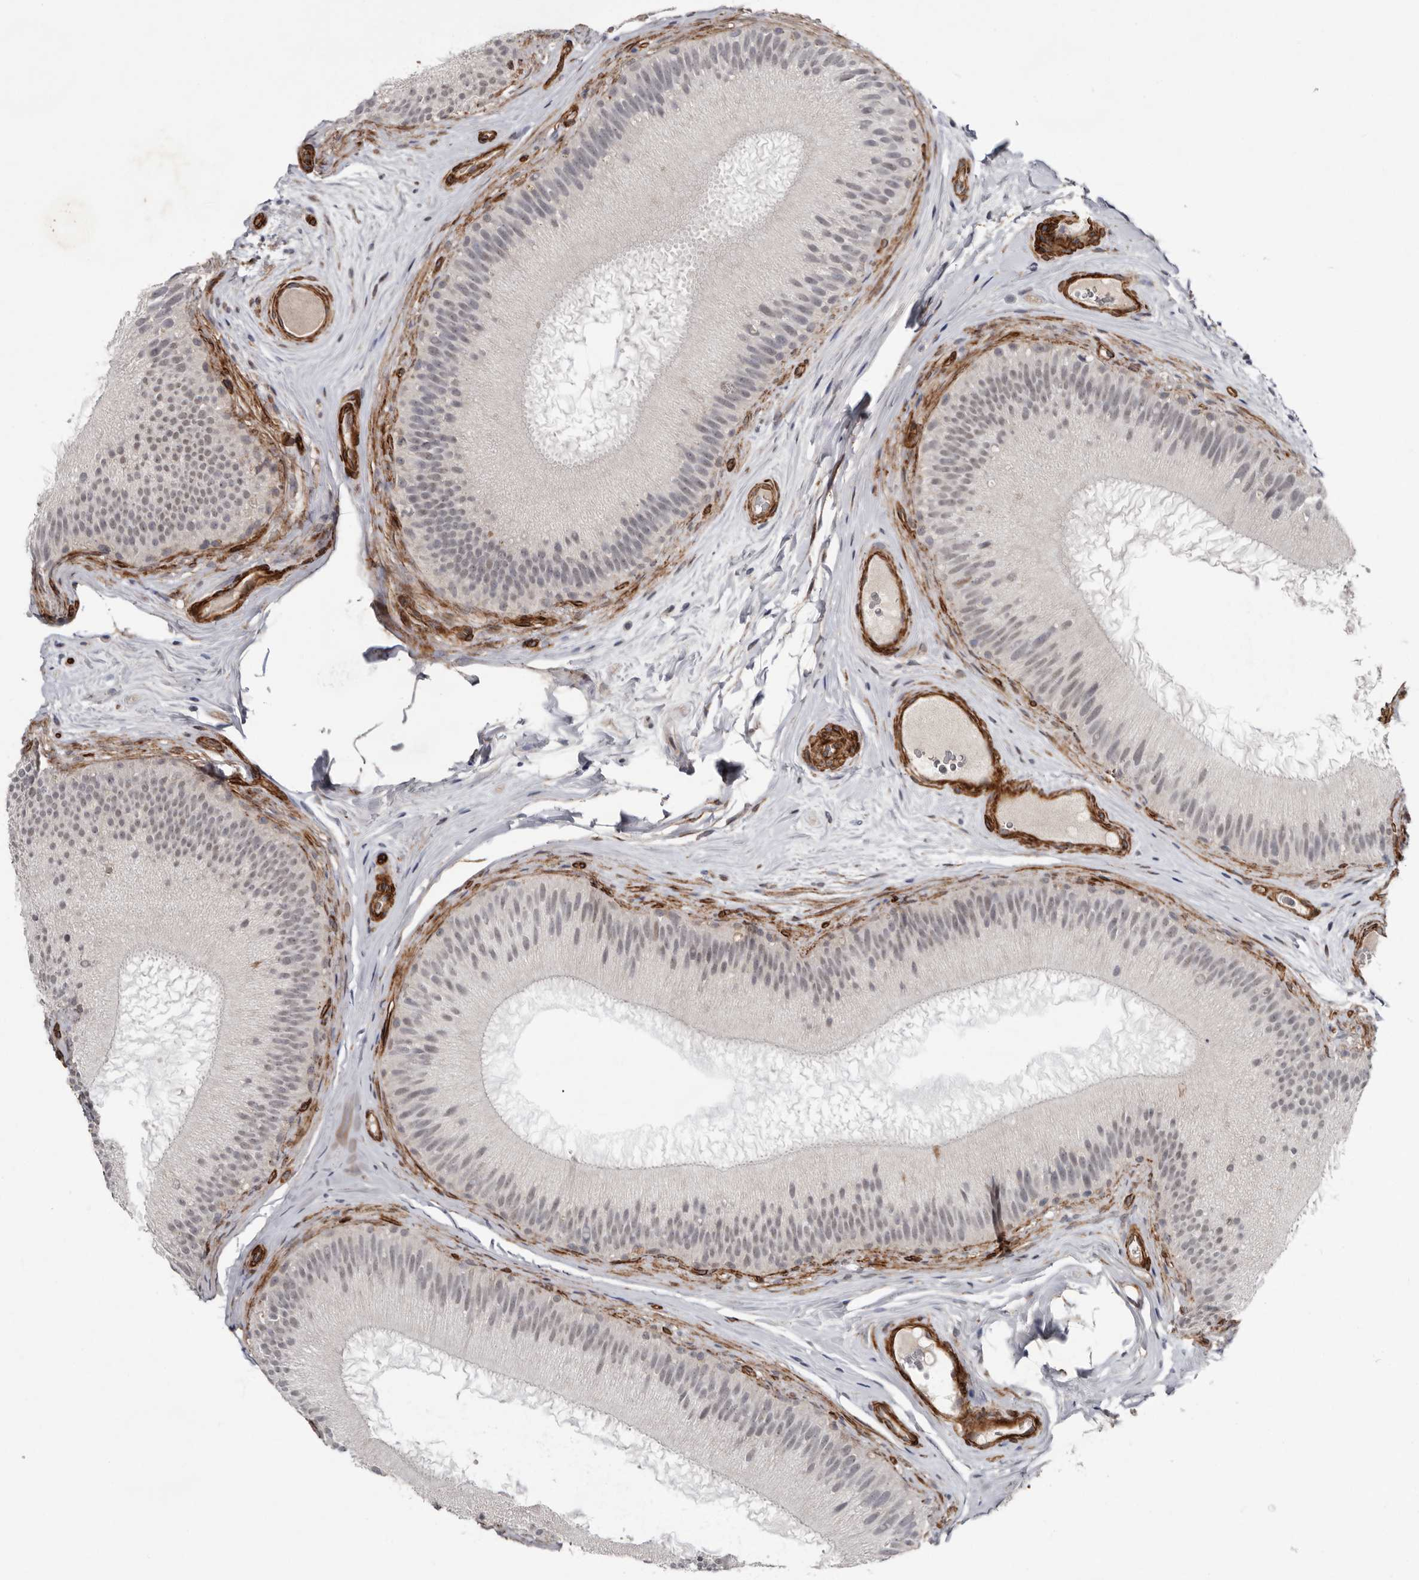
{"staining": {"intensity": "weak", "quantity": "25%-75%", "location": "cytoplasmic/membranous,nuclear"}, "tissue": "epididymis", "cell_type": "Glandular cells", "image_type": "normal", "snomed": [{"axis": "morphology", "description": "Normal tissue, NOS"}, {"axis": "topography", "description": "Epididymis"}], "caption": "Weak cytoplasmic/membranous,nuclear expression is identified in about 25%-75% of glandular cells in unremarkable epididymis.", "gene": "RANBP17", "patient": {"sex": "male", "age": 45}}